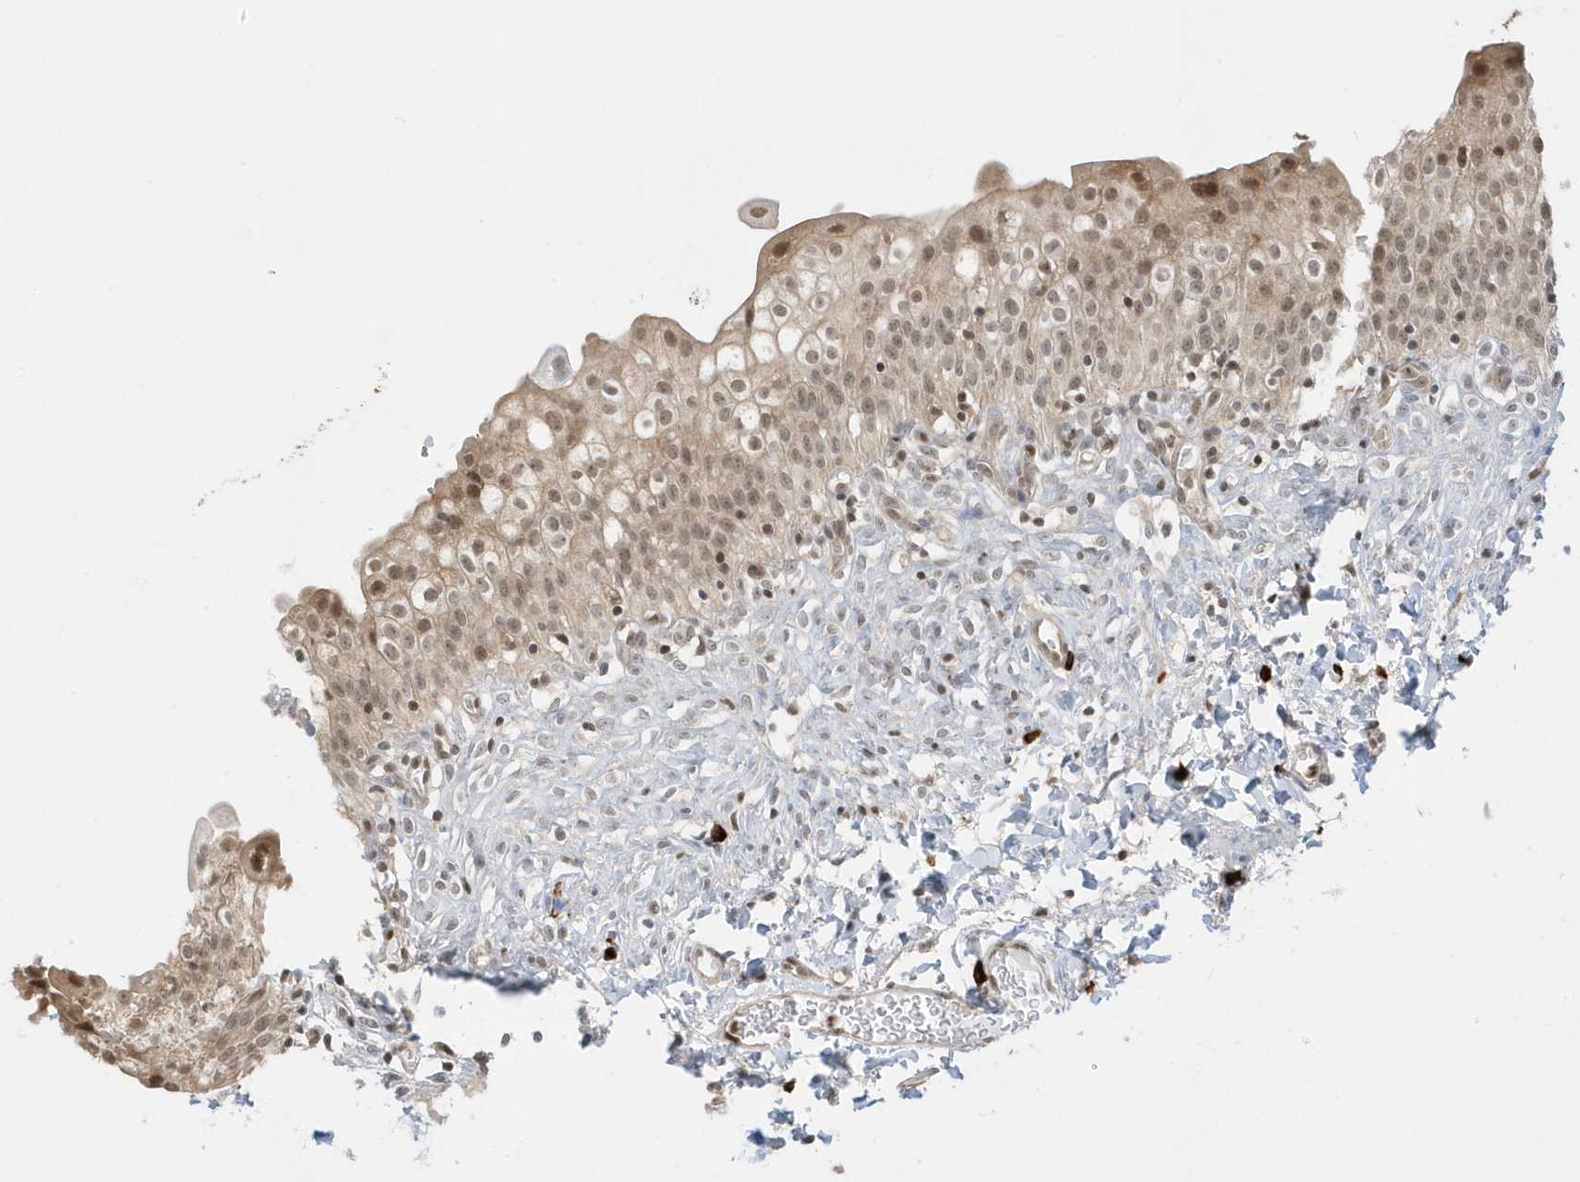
{"staining": {"intensity": "moderate", "quantity": "25%-75%", "location": "cytoplasmic/membranous,nuclear"}, "tissue": "urinary bladder", "cell_type": "Urothelial cells", "image_type": "normal", "snomed": [{"axis": "morphology", "description": "Normal tissue, NOS"}, {"axis": "topography", "description": "Urinary bladder"}], "caption": "Protein expression analysis of unremarkable urinary bladder shows moderate cytoplasmic/membranous,nuclear staining in approximately 25%-75% of urothelial cells.", "gene": "PPP1R7", "patient": {"sex": "male", "age": 55}}